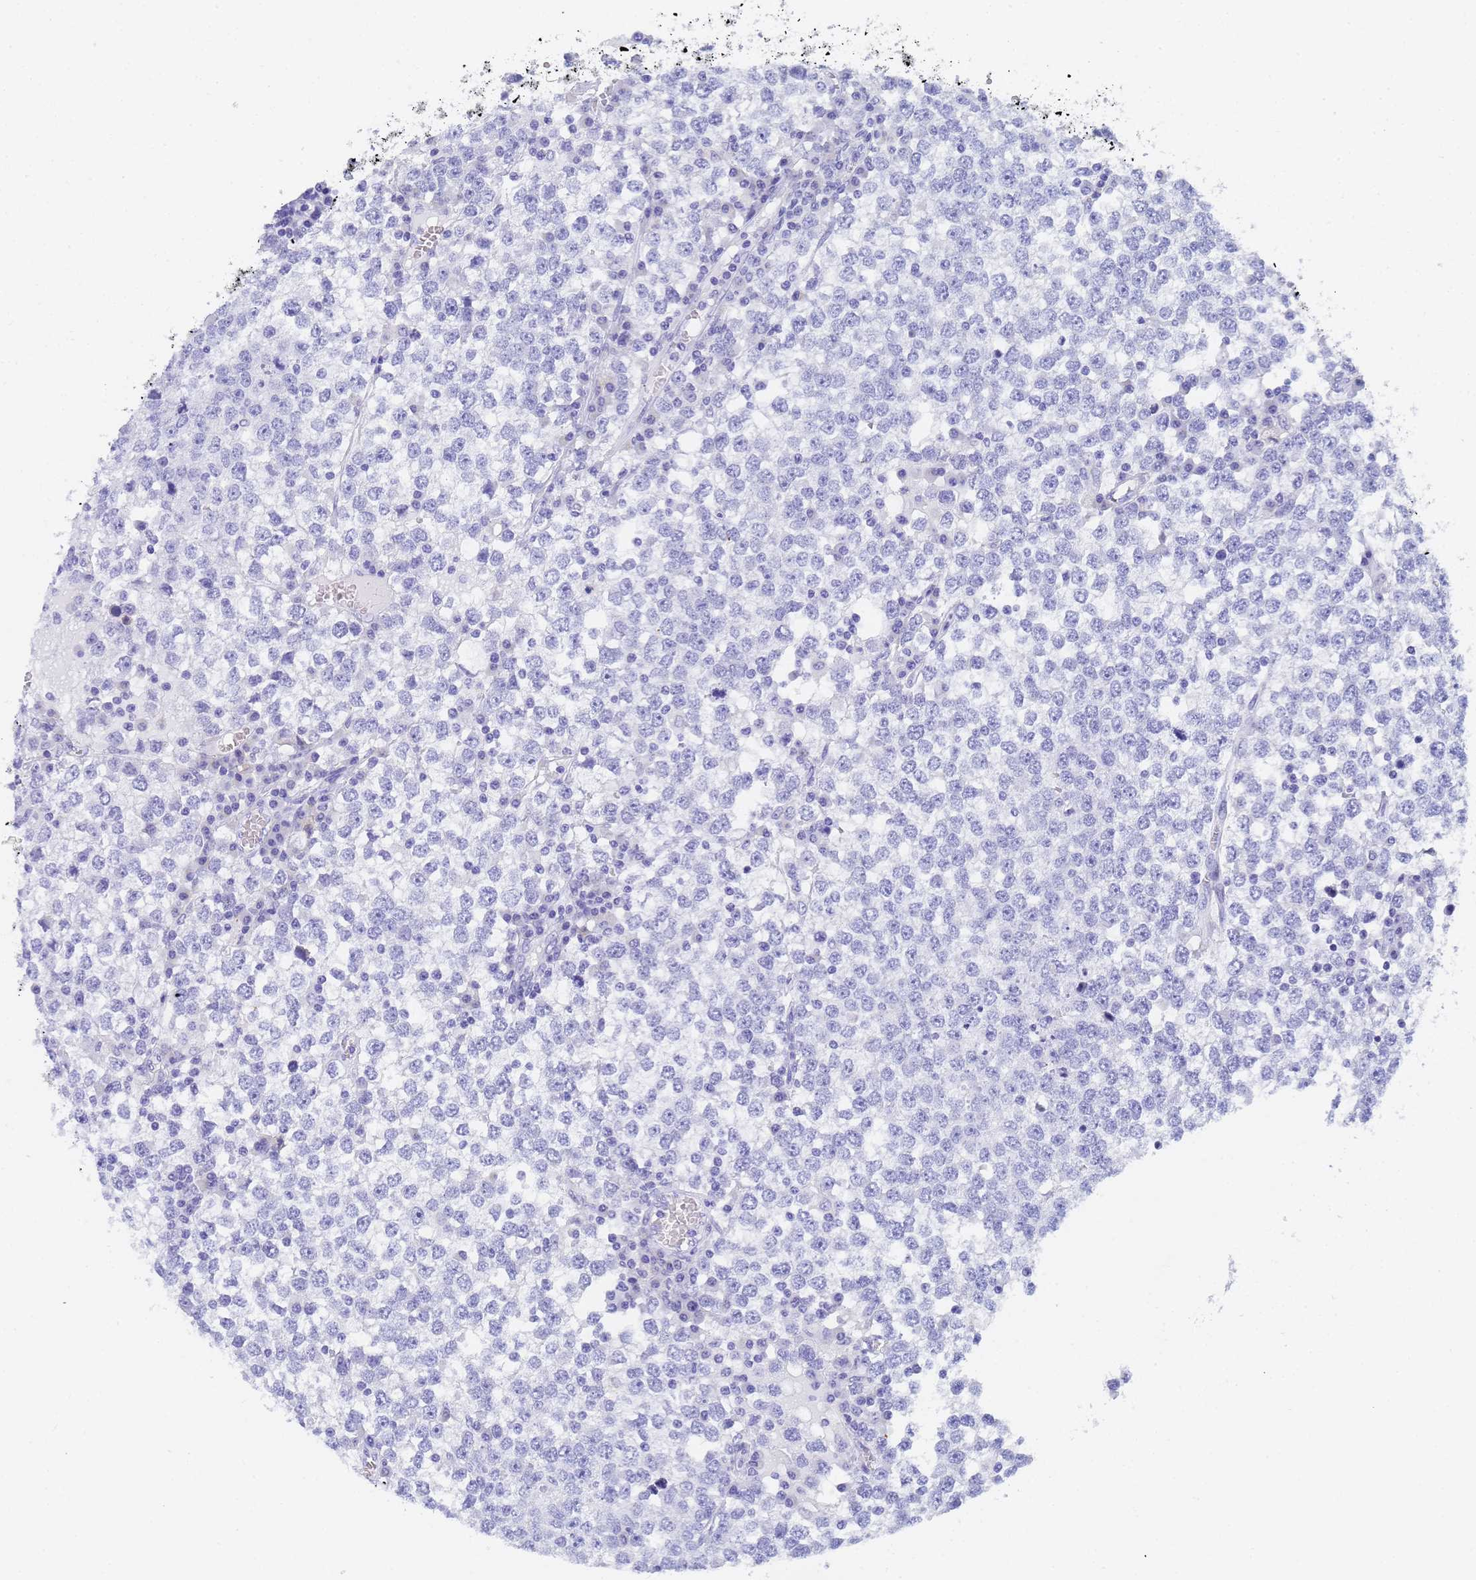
{"staining": {"intensity": "negative", "quantity": "none", "location": "none"}, "tissue": "testis cancer", "cell_type": "Tumor cells", "image_type": "cancer", "snomed": [{"axis": "morphology", "description": "Seminoma, NOS"}, {"axis": "topography", "description": "Testis"}], "caption": "The micrograph exhibits no significant positivity in tumor cells of seminoma (testis). (DAB immunohistochemistry (IHC) with hematoxylin counter stain).", "gene": "STATH", "patient": {"sex": "male", "age": 65}}